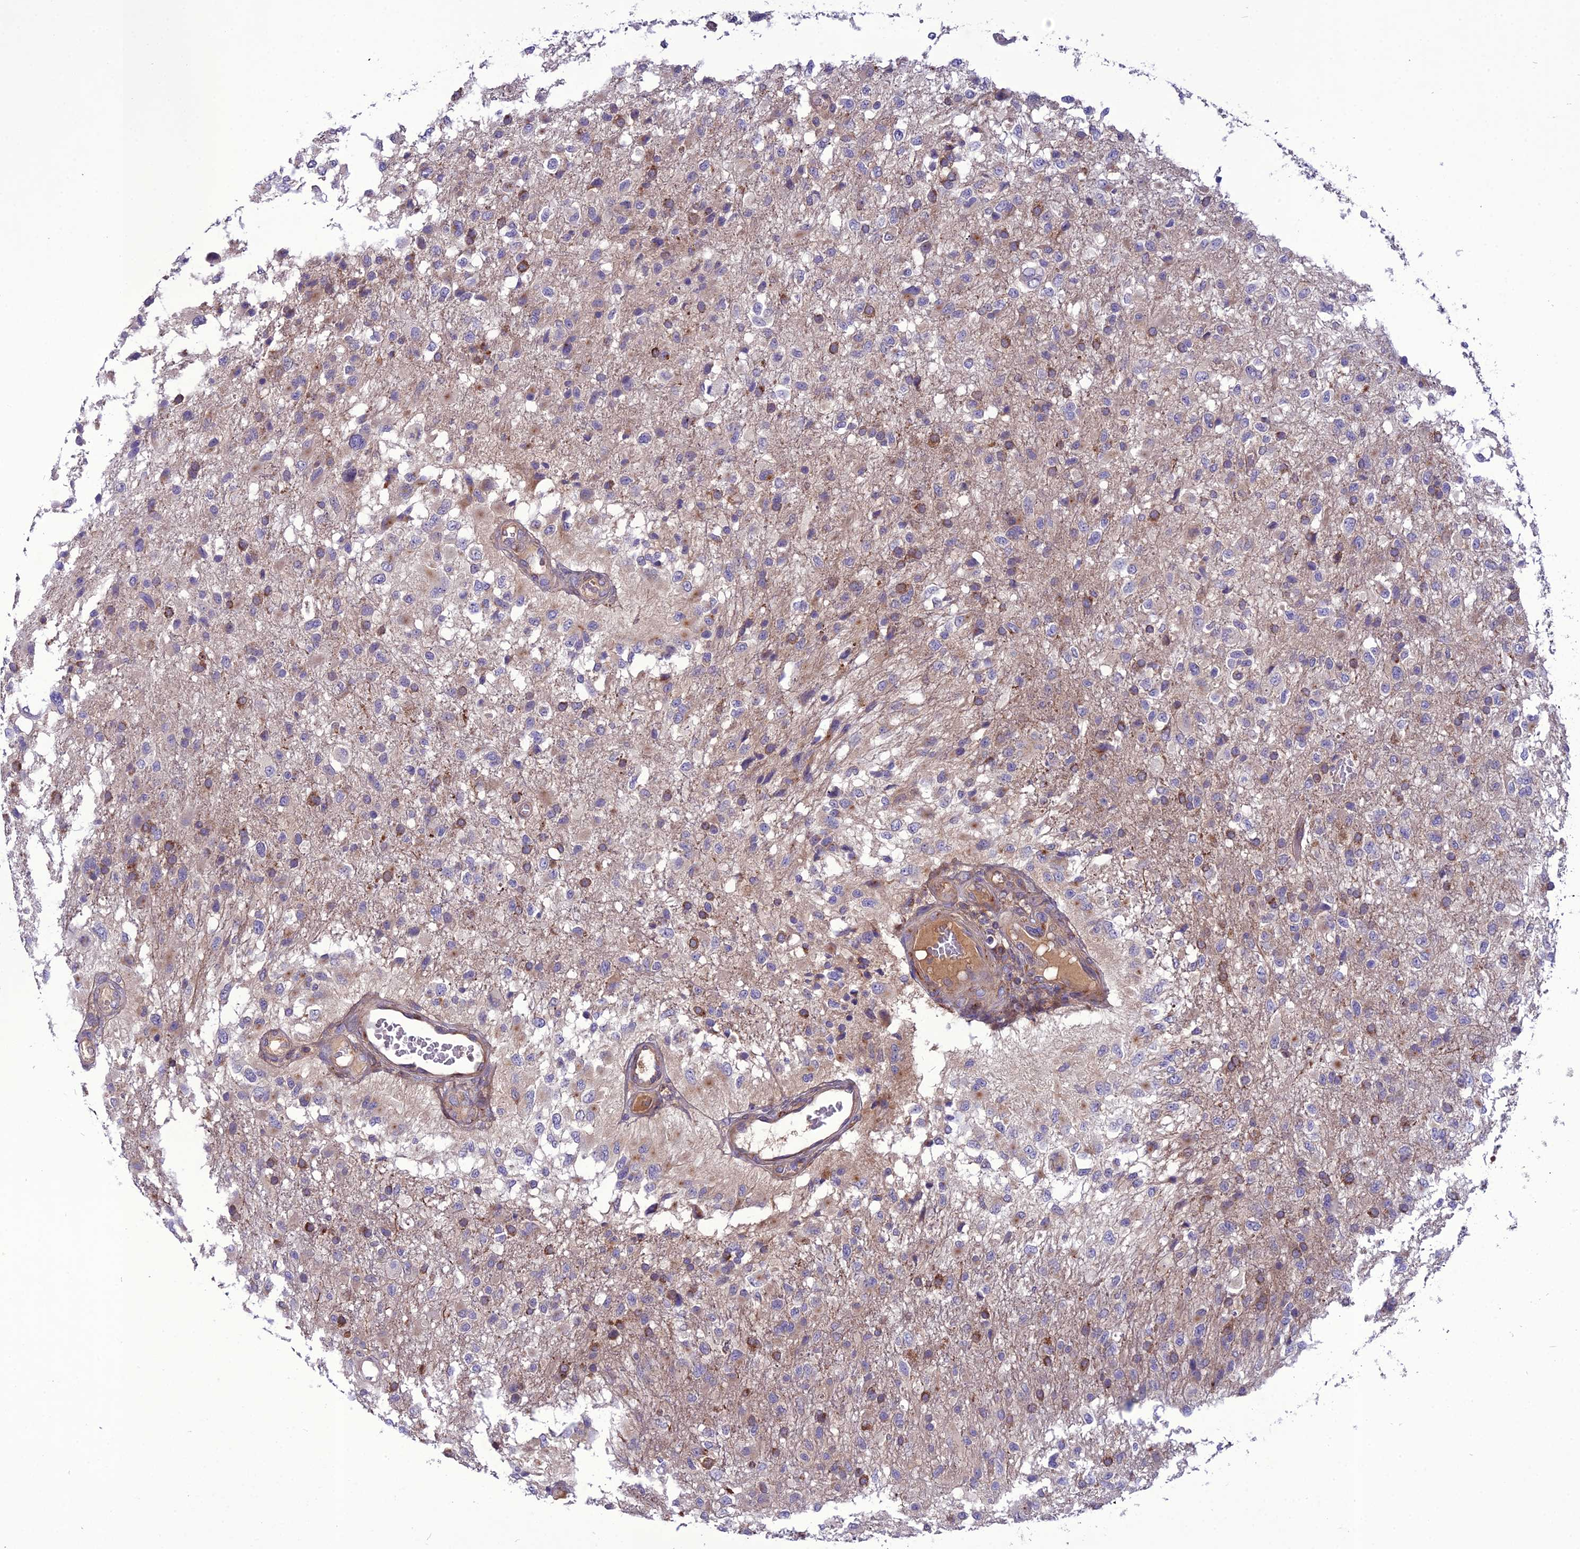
{"staining": {"intensity": "moderate", "quantity": "<25%", "location": "cytoplasmic/membranous"}, "tissue": "glioma", "cell_type": "Tumor cells", "image_type": "cancer", "snomed": [{"axis": "morphology", "description": "Glioma, malignant, High grade"}, {"axis": "topography", "description": "Brain"}], "caption": "Approximately <25% of tumor cells in high-grade glioma (malignant) display moderate cytoplasmic/membranous protein staining as visualized by brown immunohistochemical staining.", "gene": "GDF6", "patient": {"sex": "female", "age": 74}}